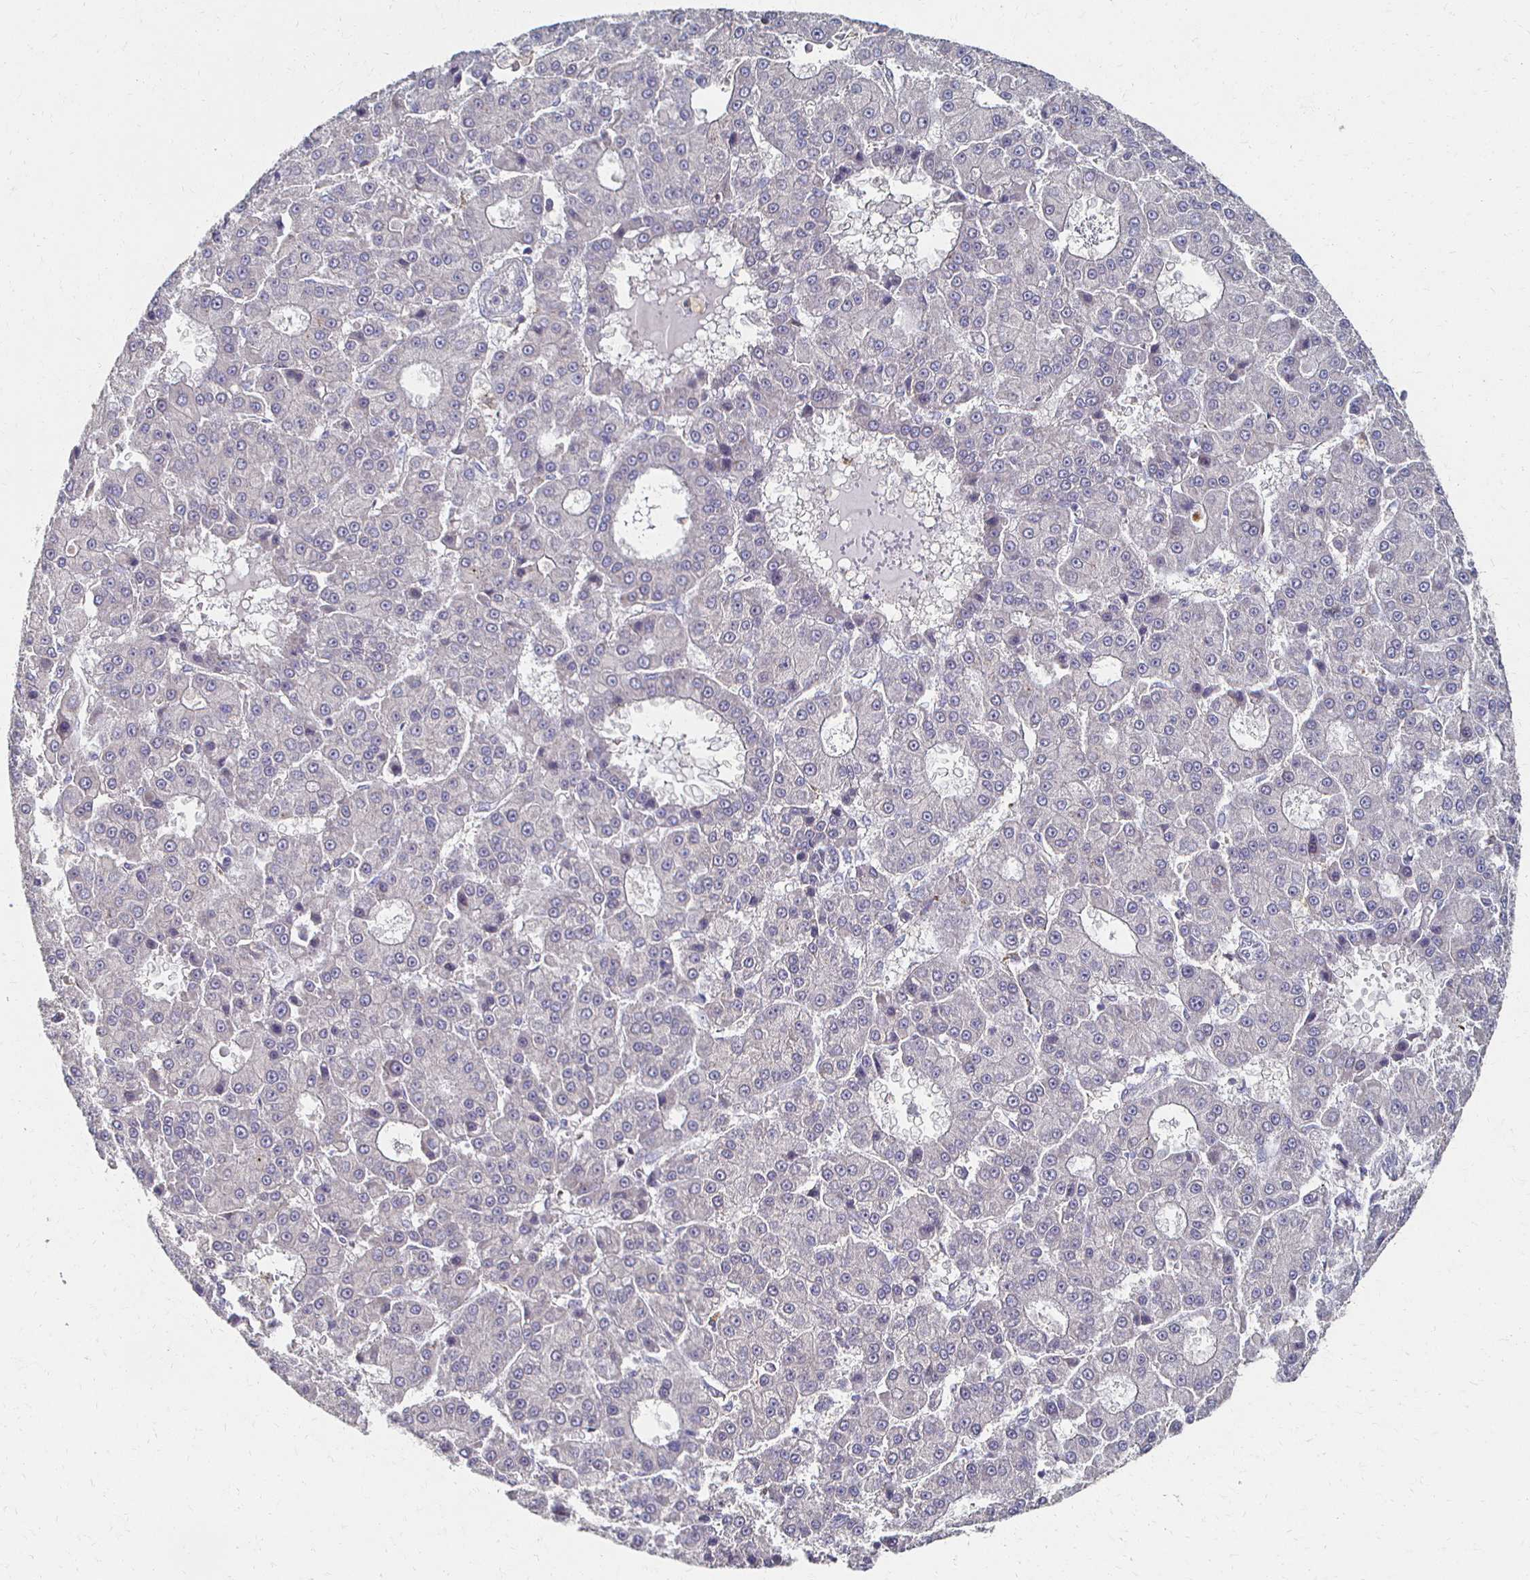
{"staining": {"intensity": "negative", "quantity": "none", "location": "none"}, "tissue": "liver cancer", "cell_type": "Tumor cells", "image_type": "cancer", "snomed": [{"axis": "morphology", "description": "Carcinoma, Hepatocellular, NOS"}, {"axis": "topography", "description": "Liver"}], "caption": "Tumor cells show no significant positivity in liver hepatocellular carcinoma.", "gene": "CX3CR1", "patient": {"sex": "male", "age": 70}}